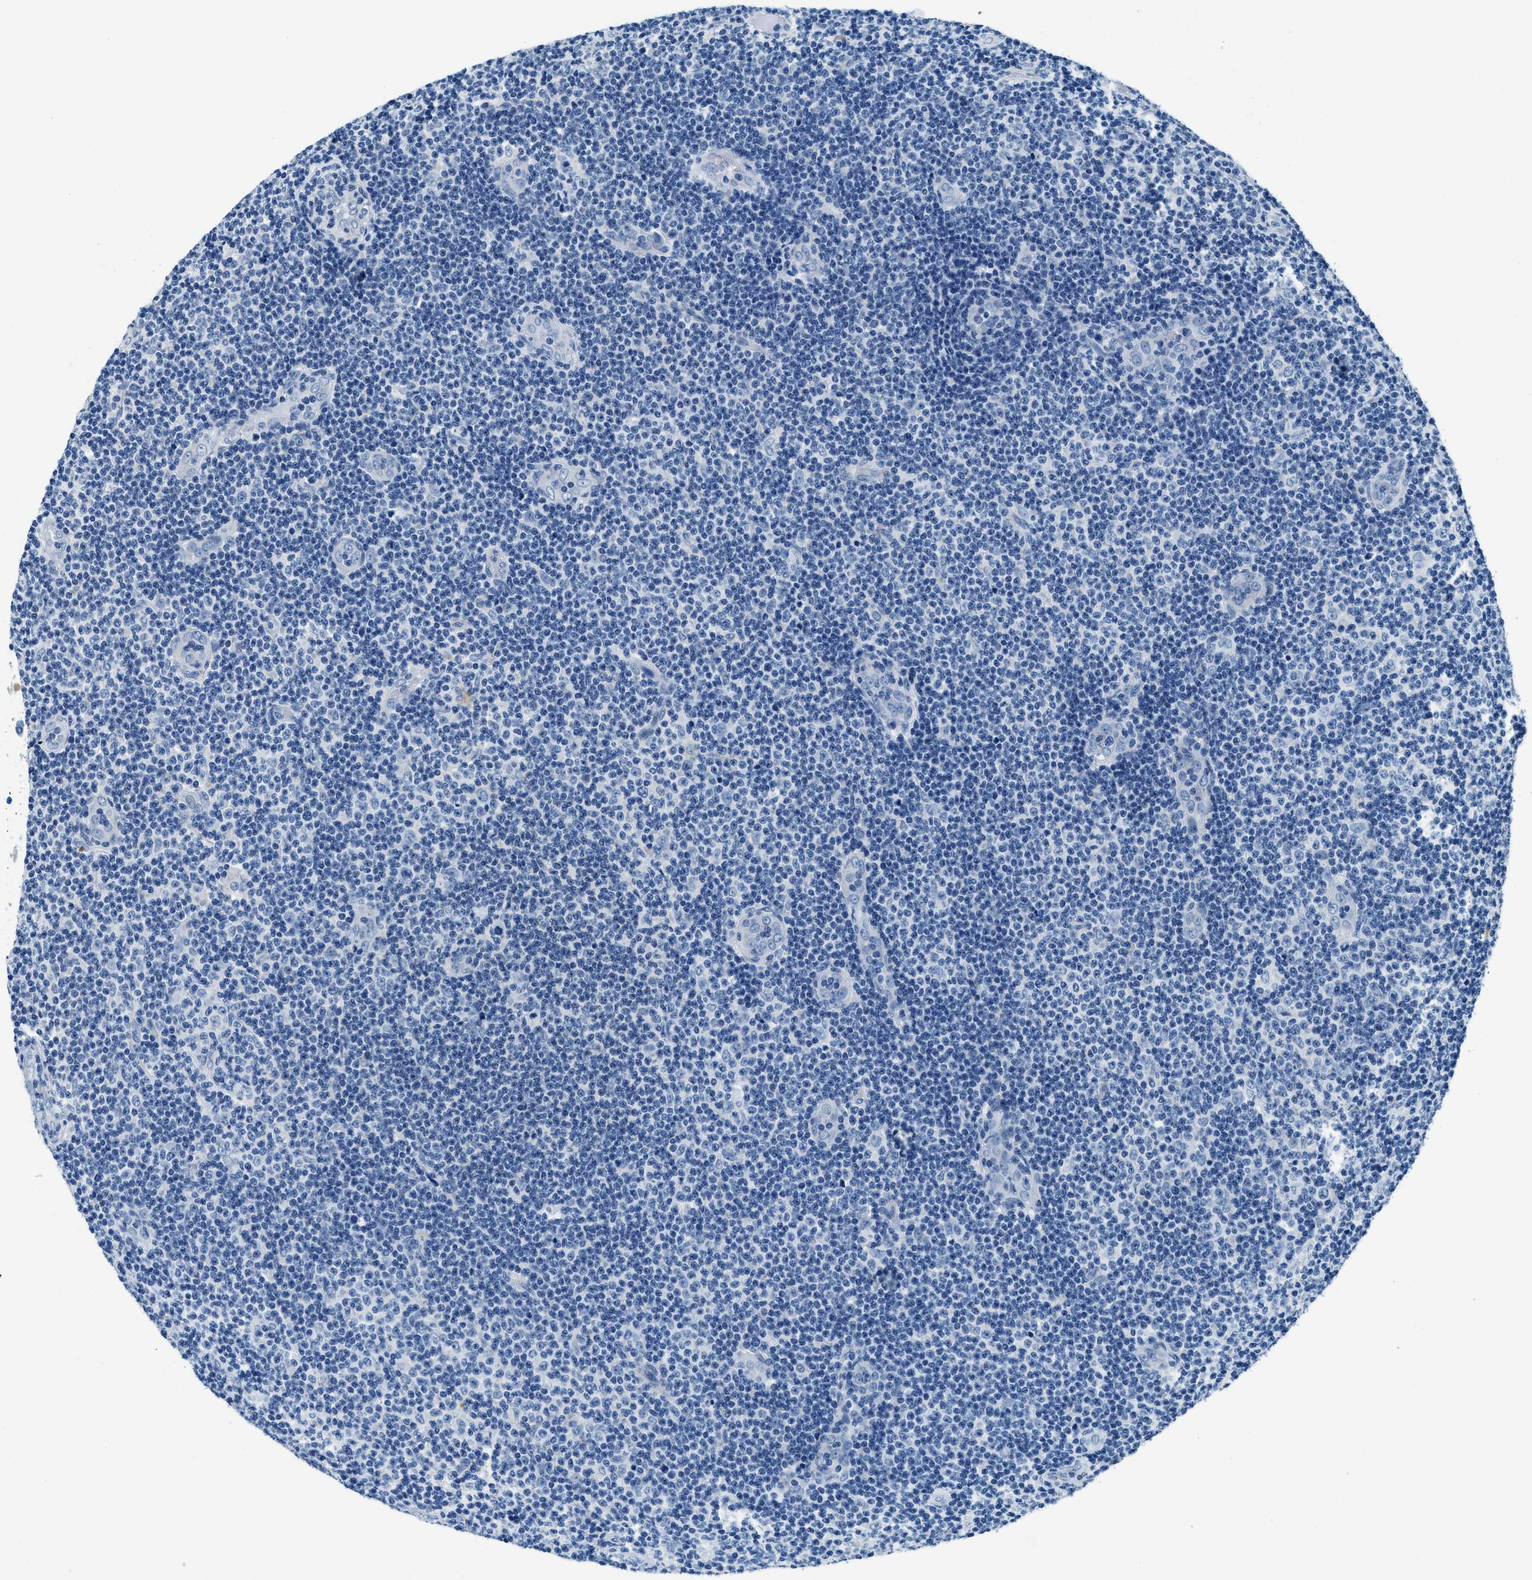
{"staining": {"intensity": "negative", "quantity": "none", "location": "none"}, "tissue": "lymphoma", "cell_type": "Tumor cells", "image_type": "cancer", "snomed": [{"axis": "morphology", "description": "Malignant lymphoma, non-Hodgkin's type, Low grade"}, {"axis": "topography", "description": "Lymph node"}], "caption": "The histopathology image demonstrates no significant expression in tumor cells of lymphoma.", "gene": "UBAC2", "patient": {"sex": "male", "age": 83}}